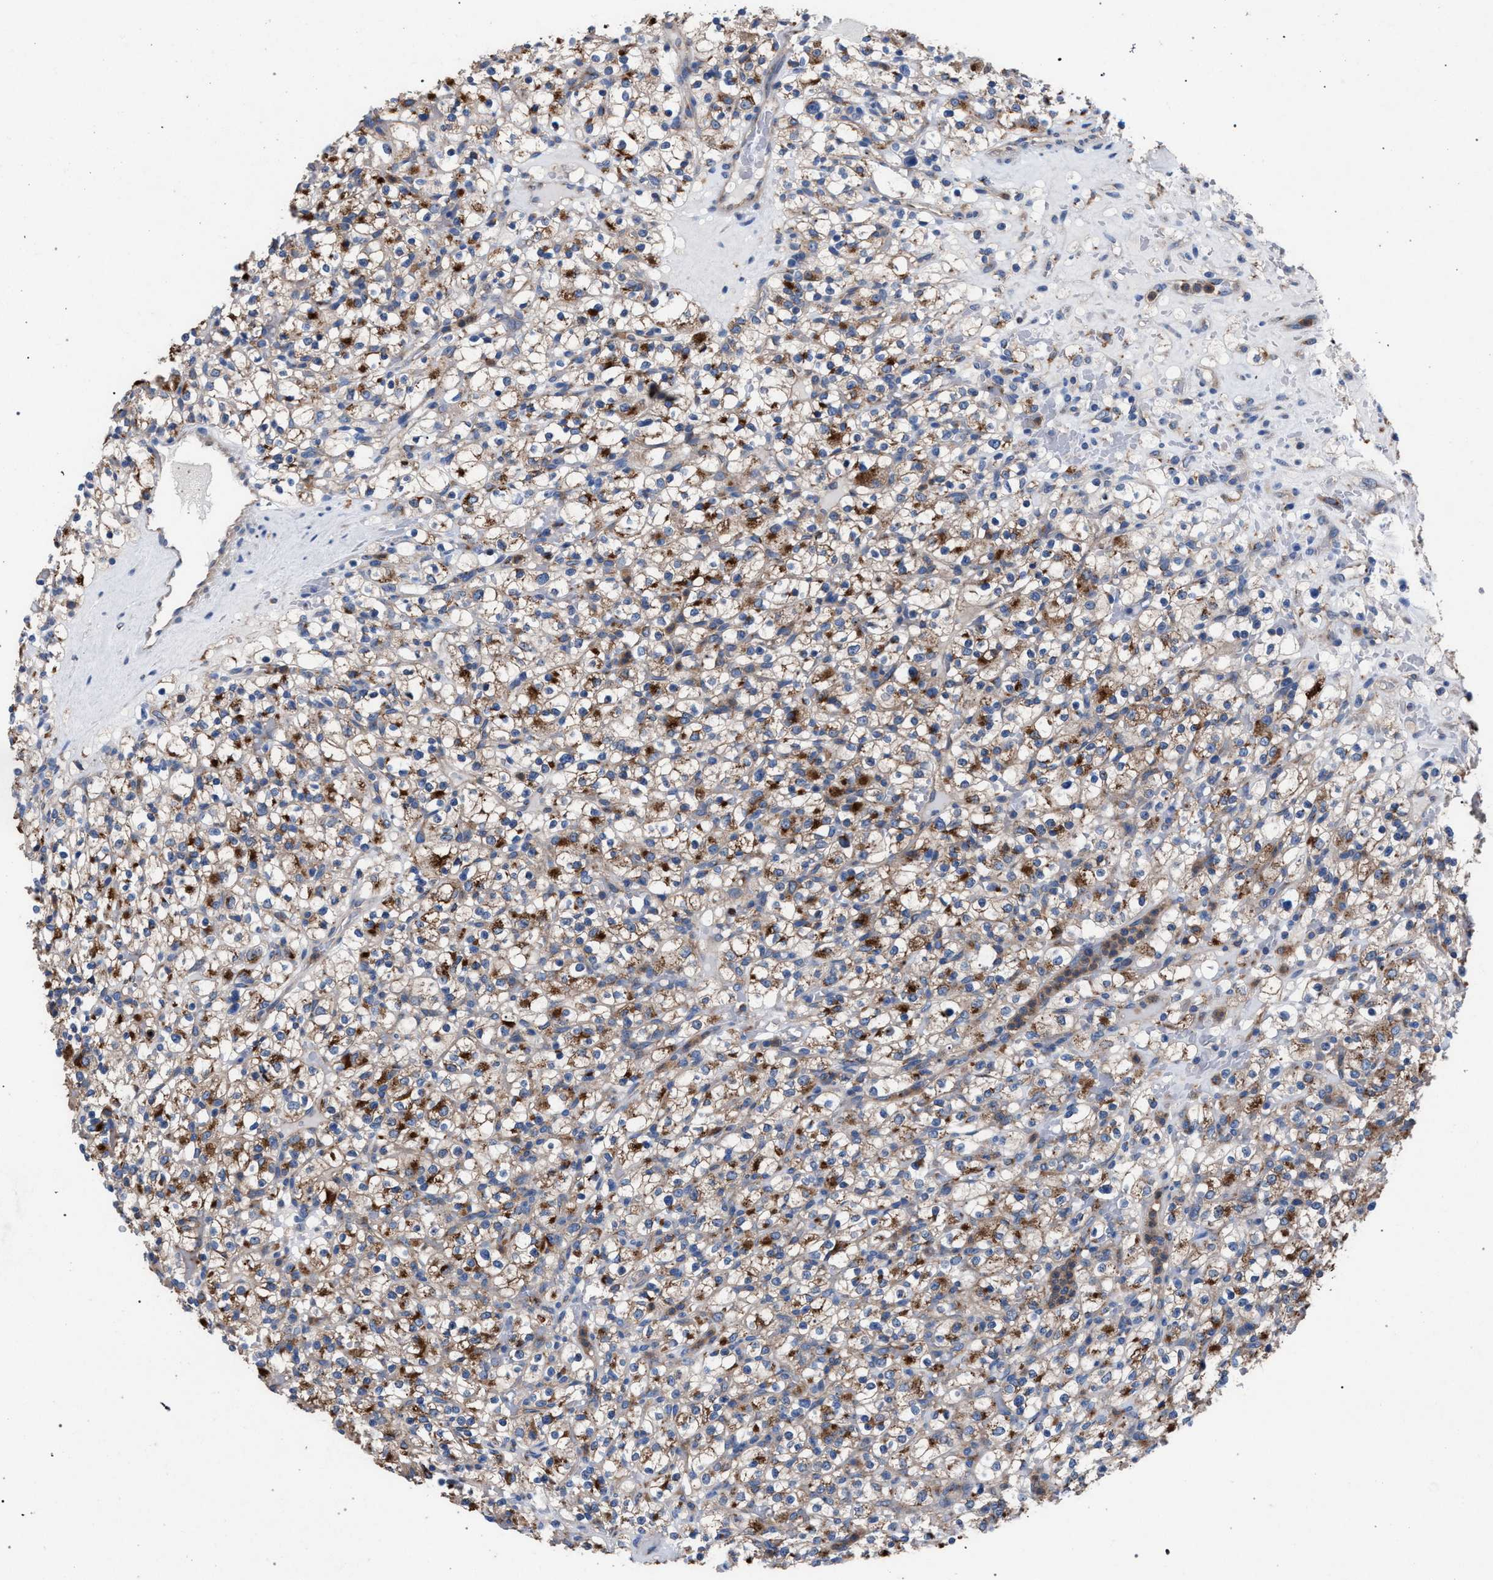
{"staining": {"intensity": "moderate", "quantity": ">75%", "location": "cytoplasmic/membranous"}, "tissue": "renal cancer", "cell_type": "Tumor cells", "image_type": "cancer", "snomed": [{"axis": "morphology", "description": "Normal tissue, NOS"}, {"axis": "morphology", "description": "Adenocarcinoma, NOS"}, {"axis": "topography", "description": "Kidney"}], "caption": "A micrograph of human renal adenocarcinoma stained for a protein reveals moderate cytoplasmic/membranous brown staining in tumor cells.", "gene": "ATP6V0A1", "patient": {"sex": "female", "age": 72}}